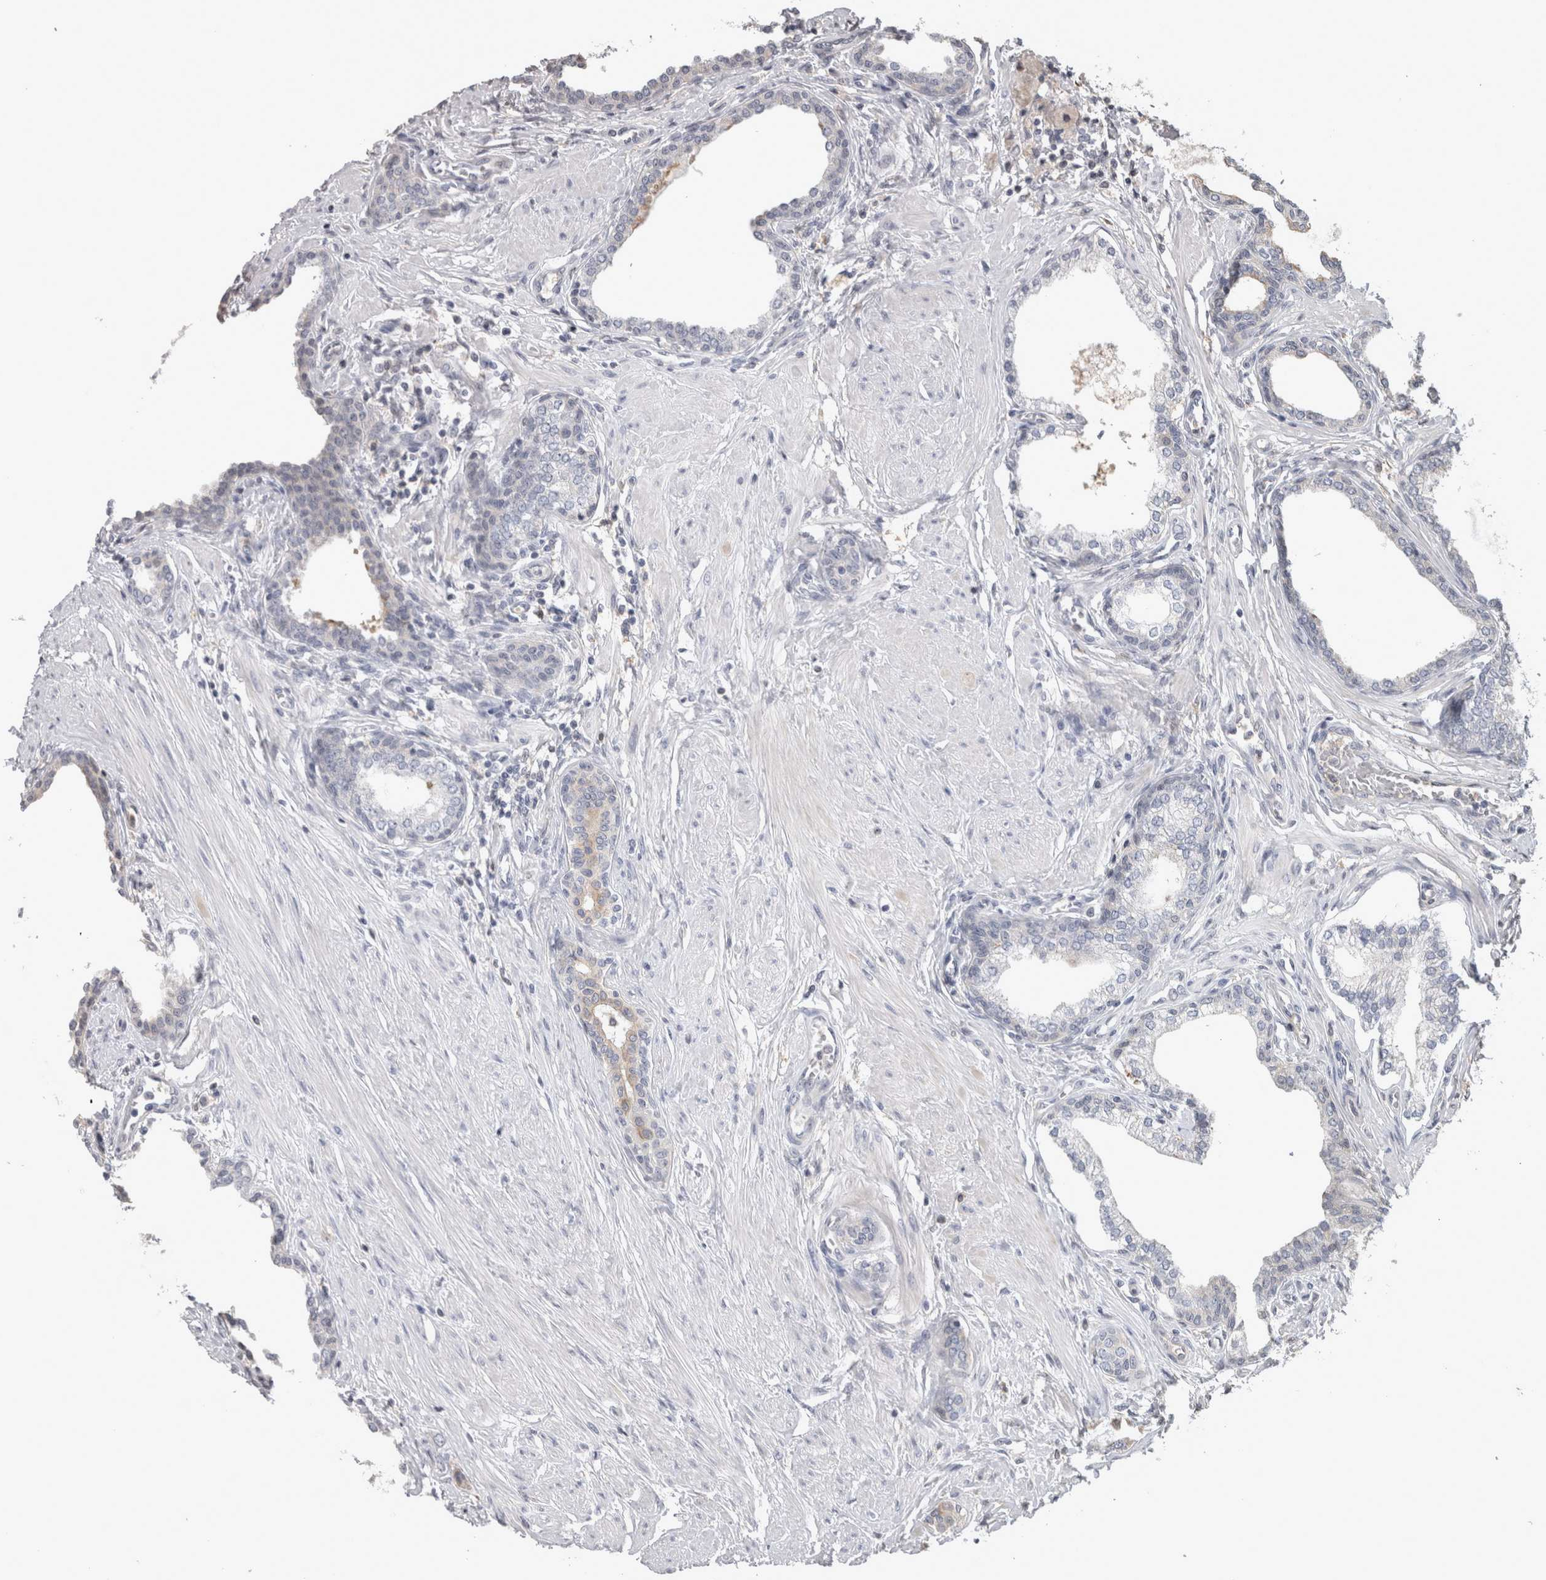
{"staining": {"intensity": "weak", "quantity": "<25%", "location": "cytoplasmic/membranous"}, "tissue": "prostate cancer", "cell_type": "Tumor cells", "image_type": "cancer", "snomed": [{"axis": "morphology", "description": "Adenocarcinoma, High grade"}, {"axis": "topography", "description": "Prostate"}], "caption": "High power microscopy histopathology image of an immunohistochemistry (IHC) photomicrograph of prostate cancer, revealing no significant expression in tumor cells.", "gene": "USH1G", "patient": {"sex": "male", "age": 52}}